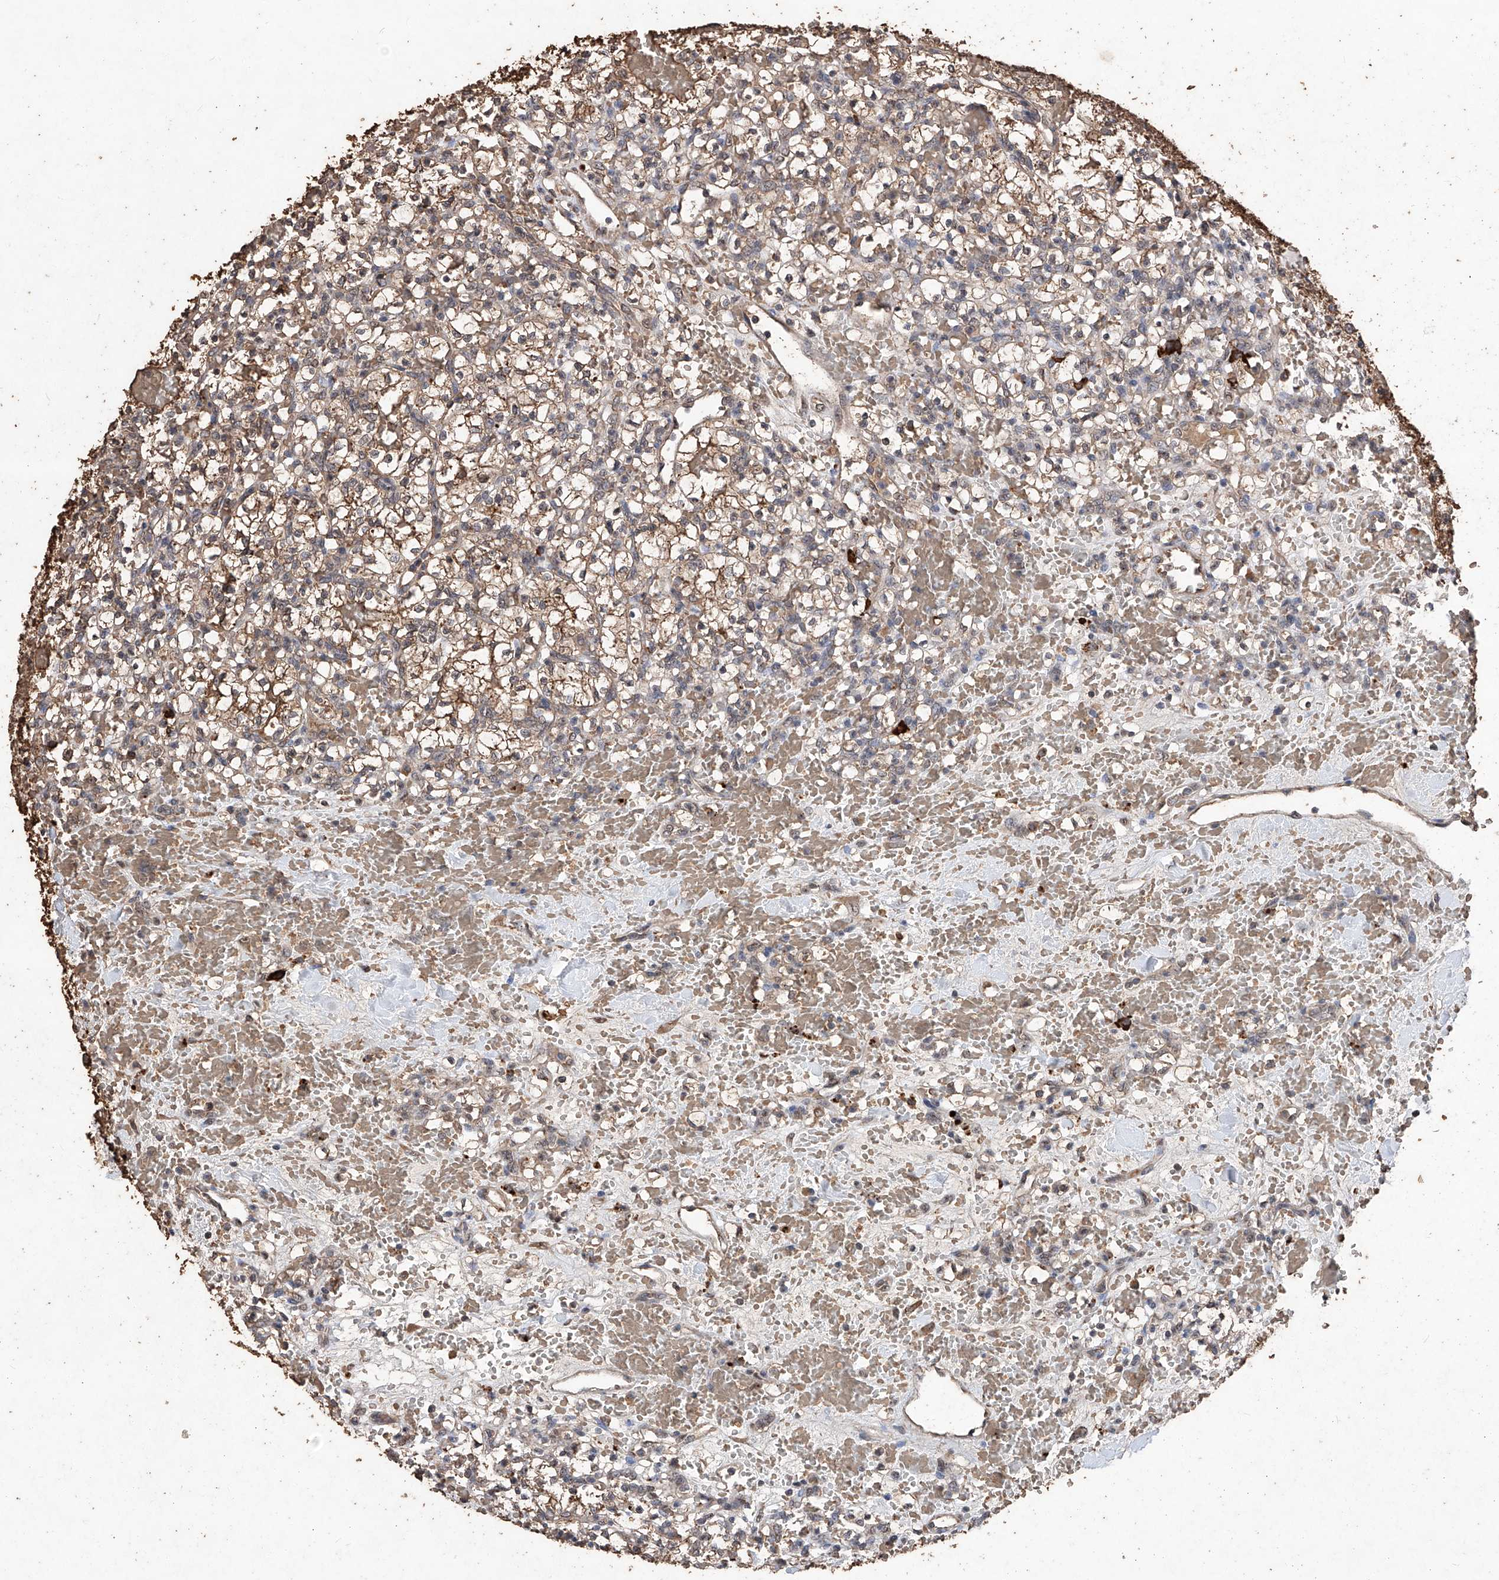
{"staining": {"intensity": "moderate", "quantity": ">75%", "location": "cytoplasmic/membranous"}, "tissue": "renal cancer", "cell_type": "Tumor cells", "image_type": "cancer", "snomed": [{"axis": "morphology", "description": "Adenocarcinoma, NOS"}, {"axis": "topography", "description": "Kidney"}], "caption": "Renal adenocarcinoma stained for a protein displays moderate cytoplasmic/membranous positivity in tumor cells.", "gene": "EML1", "patient": {"sex": "female", "age": 60}}